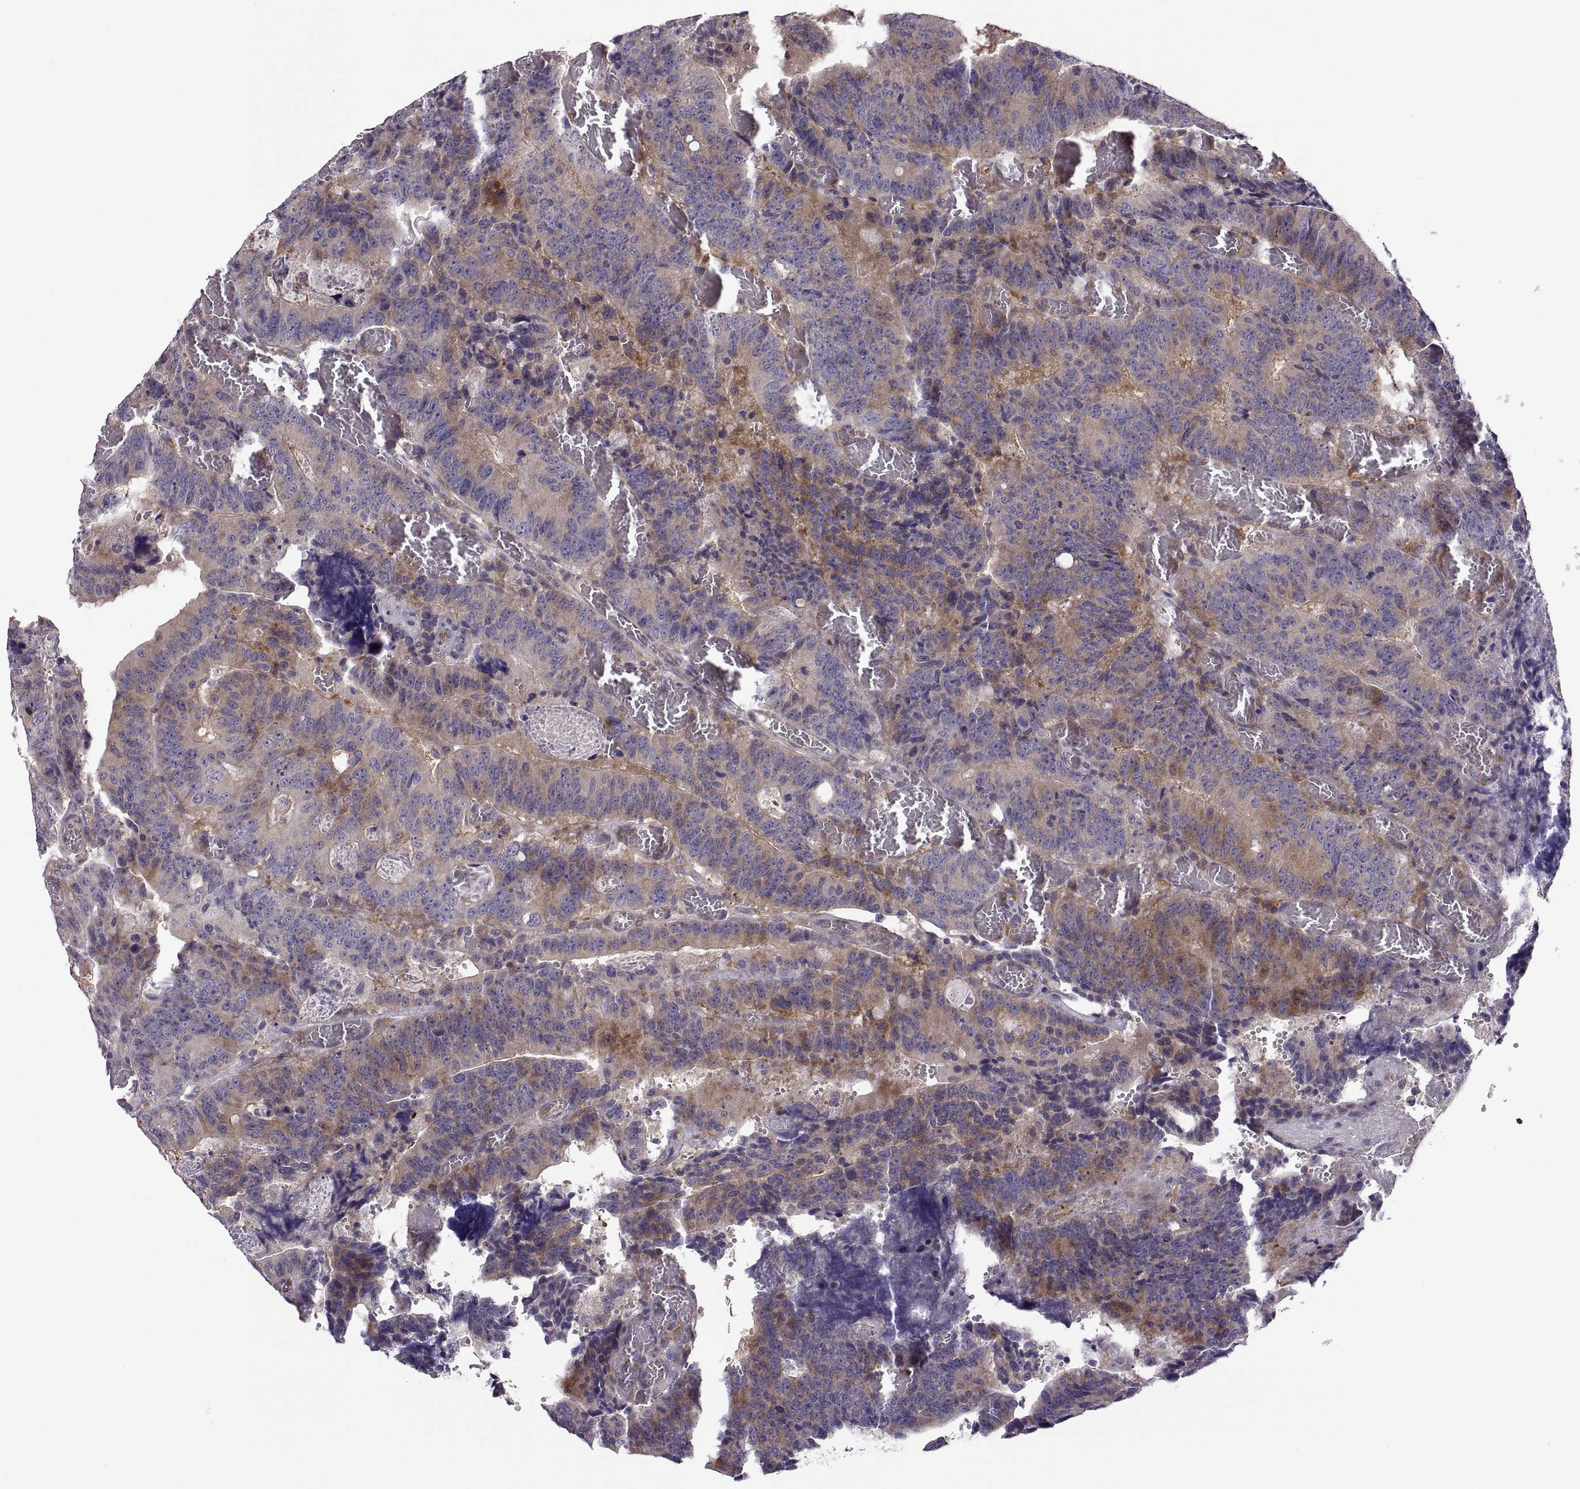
{"staining": {"intensity": "moderate", "quantity": ">75%", "location": "cytoplasmic/membranous"}, "tissue": "colorectal cancer", "cell_type": "Tumor cells", "image_type": "cancer", "snomed": [{"axis": "morphology", "description": "Adenocarcinoma, NOS"}, {"axis": "topography", "description": "Colon"}], "caption": "Moderate cytoplasmic/membranous positivity is present in approximately >75% of tumor cells in colorectal adenocarcinoma. The staining is performed using DAB (3,3'-diaminobenzidine) brown chromogen to label protein expression. The nuclei are counter-stained blue using hematoxylin.", "gene": "SPATA32", "patient": {"sex": "female", "age": 82}}